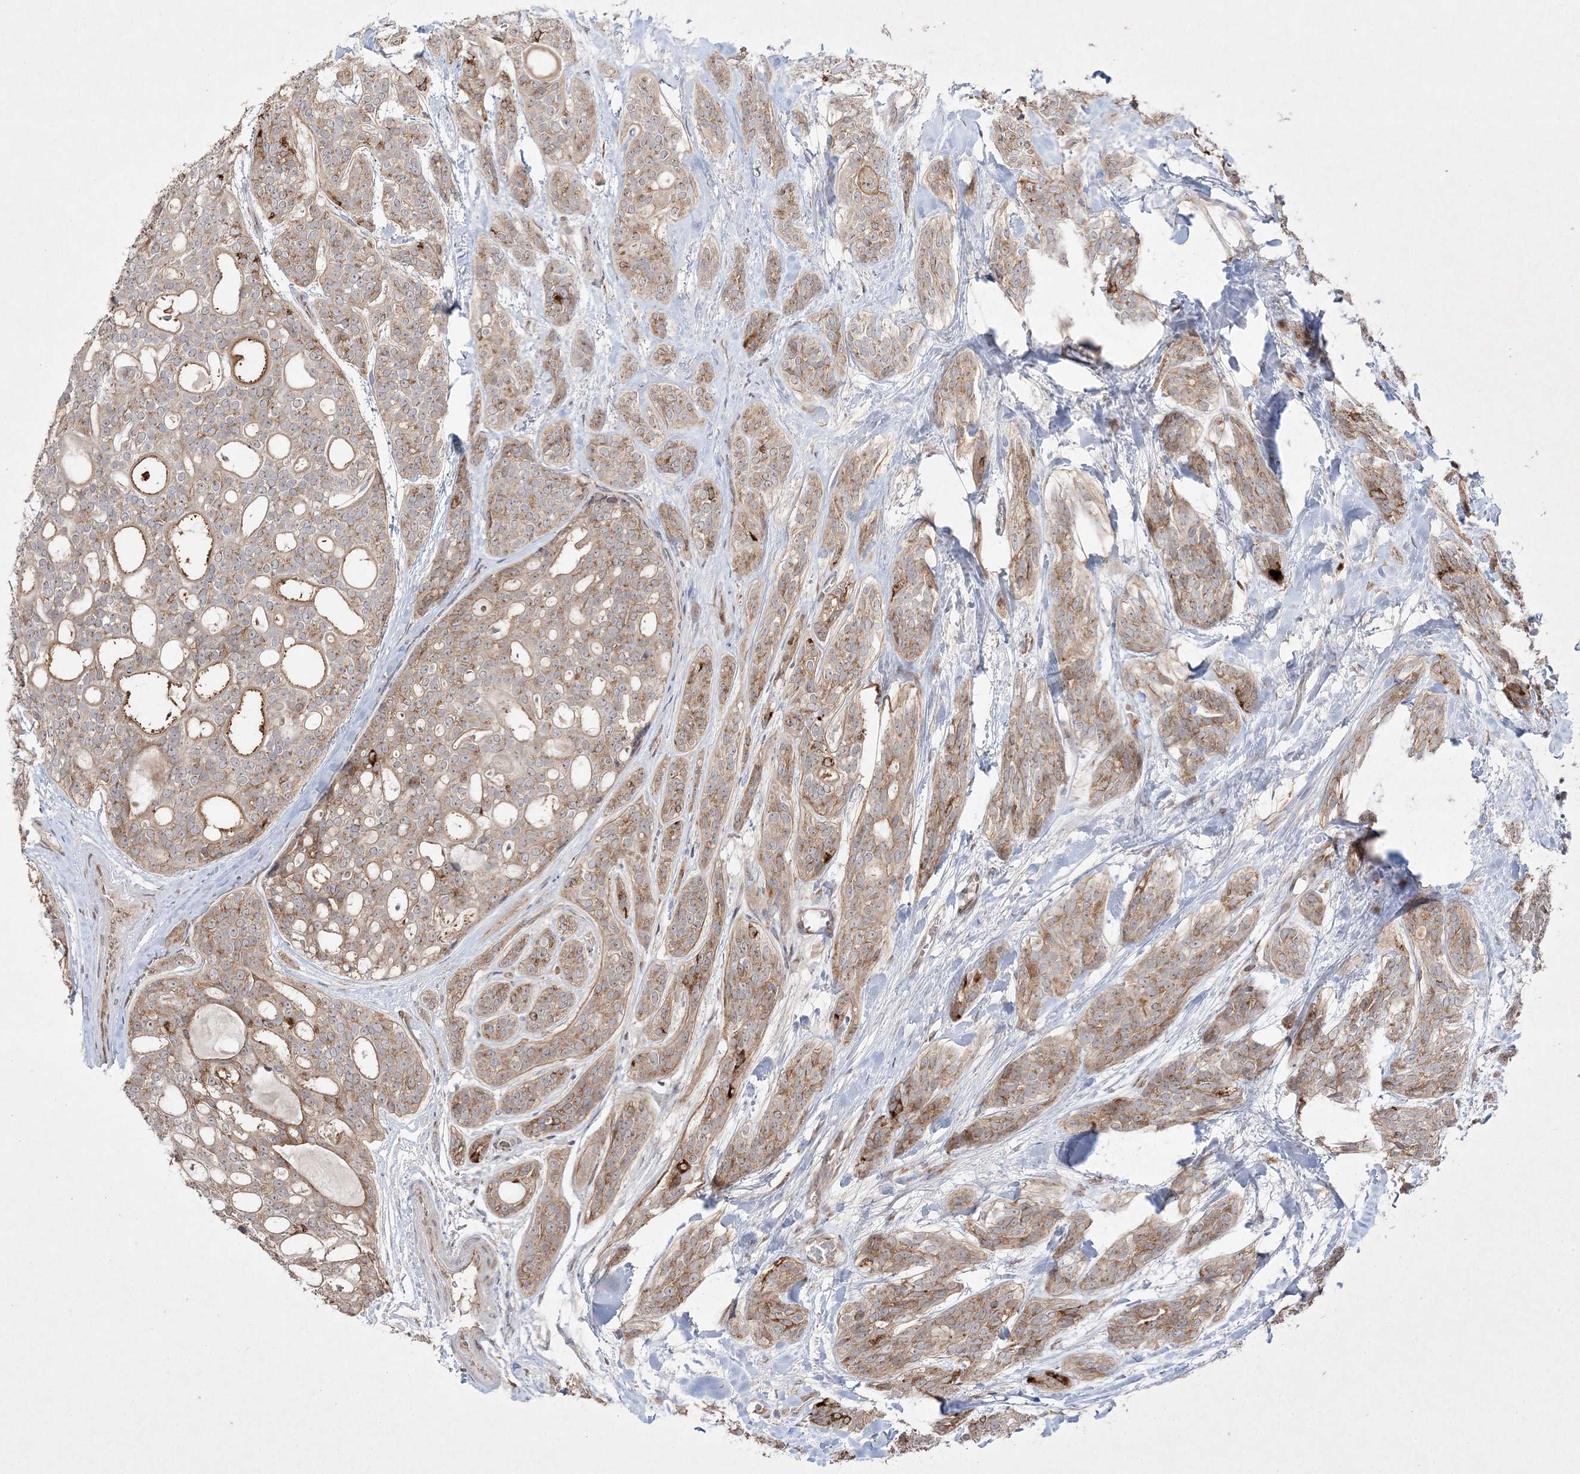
{"staining": {"intensity": "moderate", "quantity": "25%-75%", "location": "cytoplasmic/membranous"}, "tissue": "head and neck cancer", "cell_type": "Tumor cells", "image_type": "cancer", "snomed": [{"axis": "morphology", "description": "Adenocarcinoma, NOS"}, {"axis": "topography", "description": "Head-Neck"}], "caption": "Head and neck cancer (adenocarcinoma) stained with immunohistochemistry (IHC) shows moderate cytoplasmic/membranous staining in about 25%-75% of tumor cells. The staining was performed using DAB to visualize the protein expression in brown, while the nuclei were stained in blue with hematoxylin (Magnification: 20x).", "gene": "CLNK", "patient": {"sex": "male", "age": 66}}